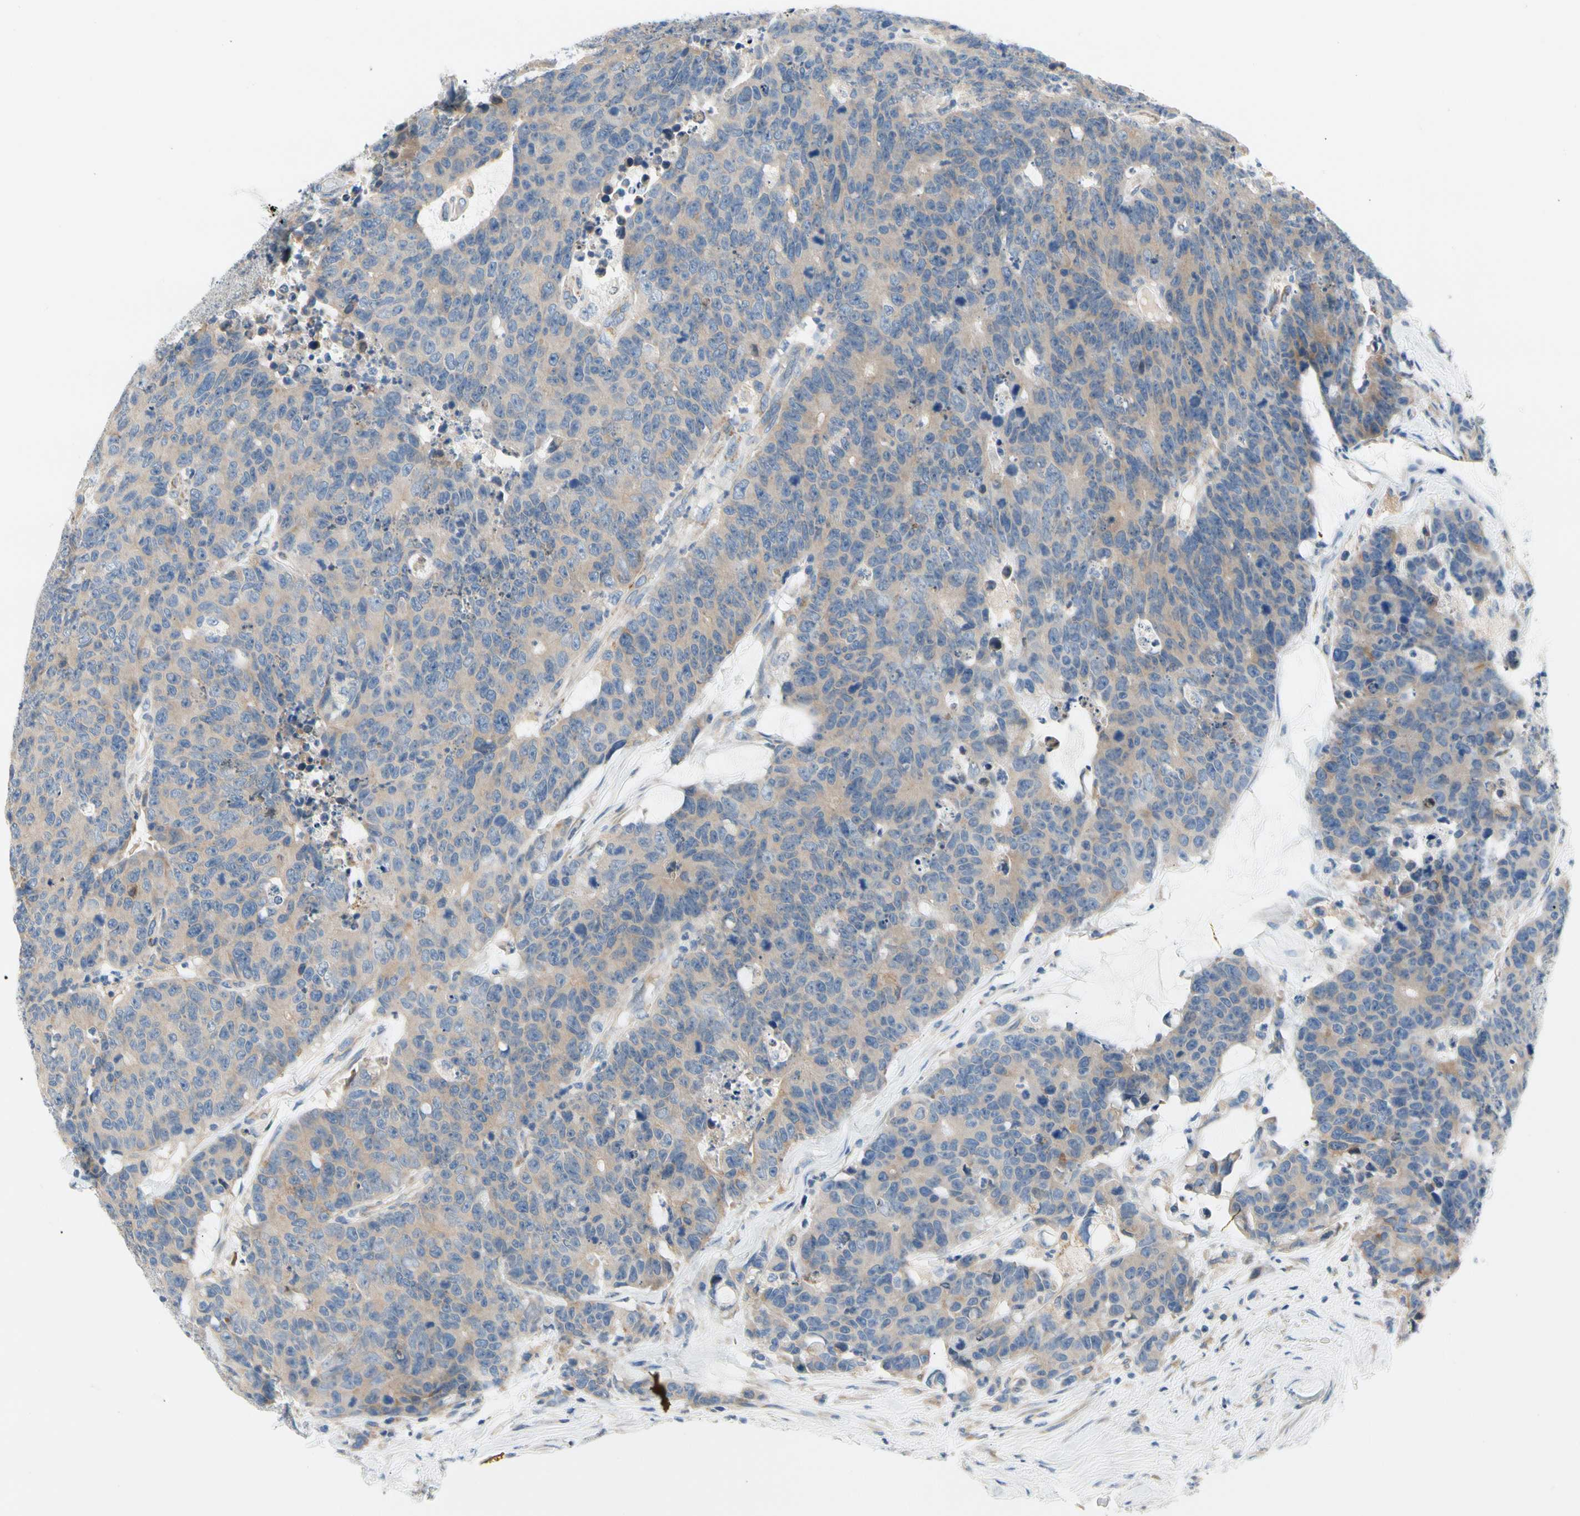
{"staining": {"intensity": "weak", "quantity": ">75%", "location": "cytoplasmic/membranous"}, "tissue": "colorectal cancer", "cell_type": "Tumor cells", "image_type": "cancer", "snomed": [{"axis": "morphology", "description": "Adenocarcinoma, NOS"}, {"axis": "topography", "description": "Colon"}], "caption": "This image exhibits IHC staining of adenocarcinoma (colorectal), with low weak cytoplasmic/membranous positivity in approximately >75% of tumor cells.", "gene": "STXBP1", "patient": {"sex": "female", "age": 86}}